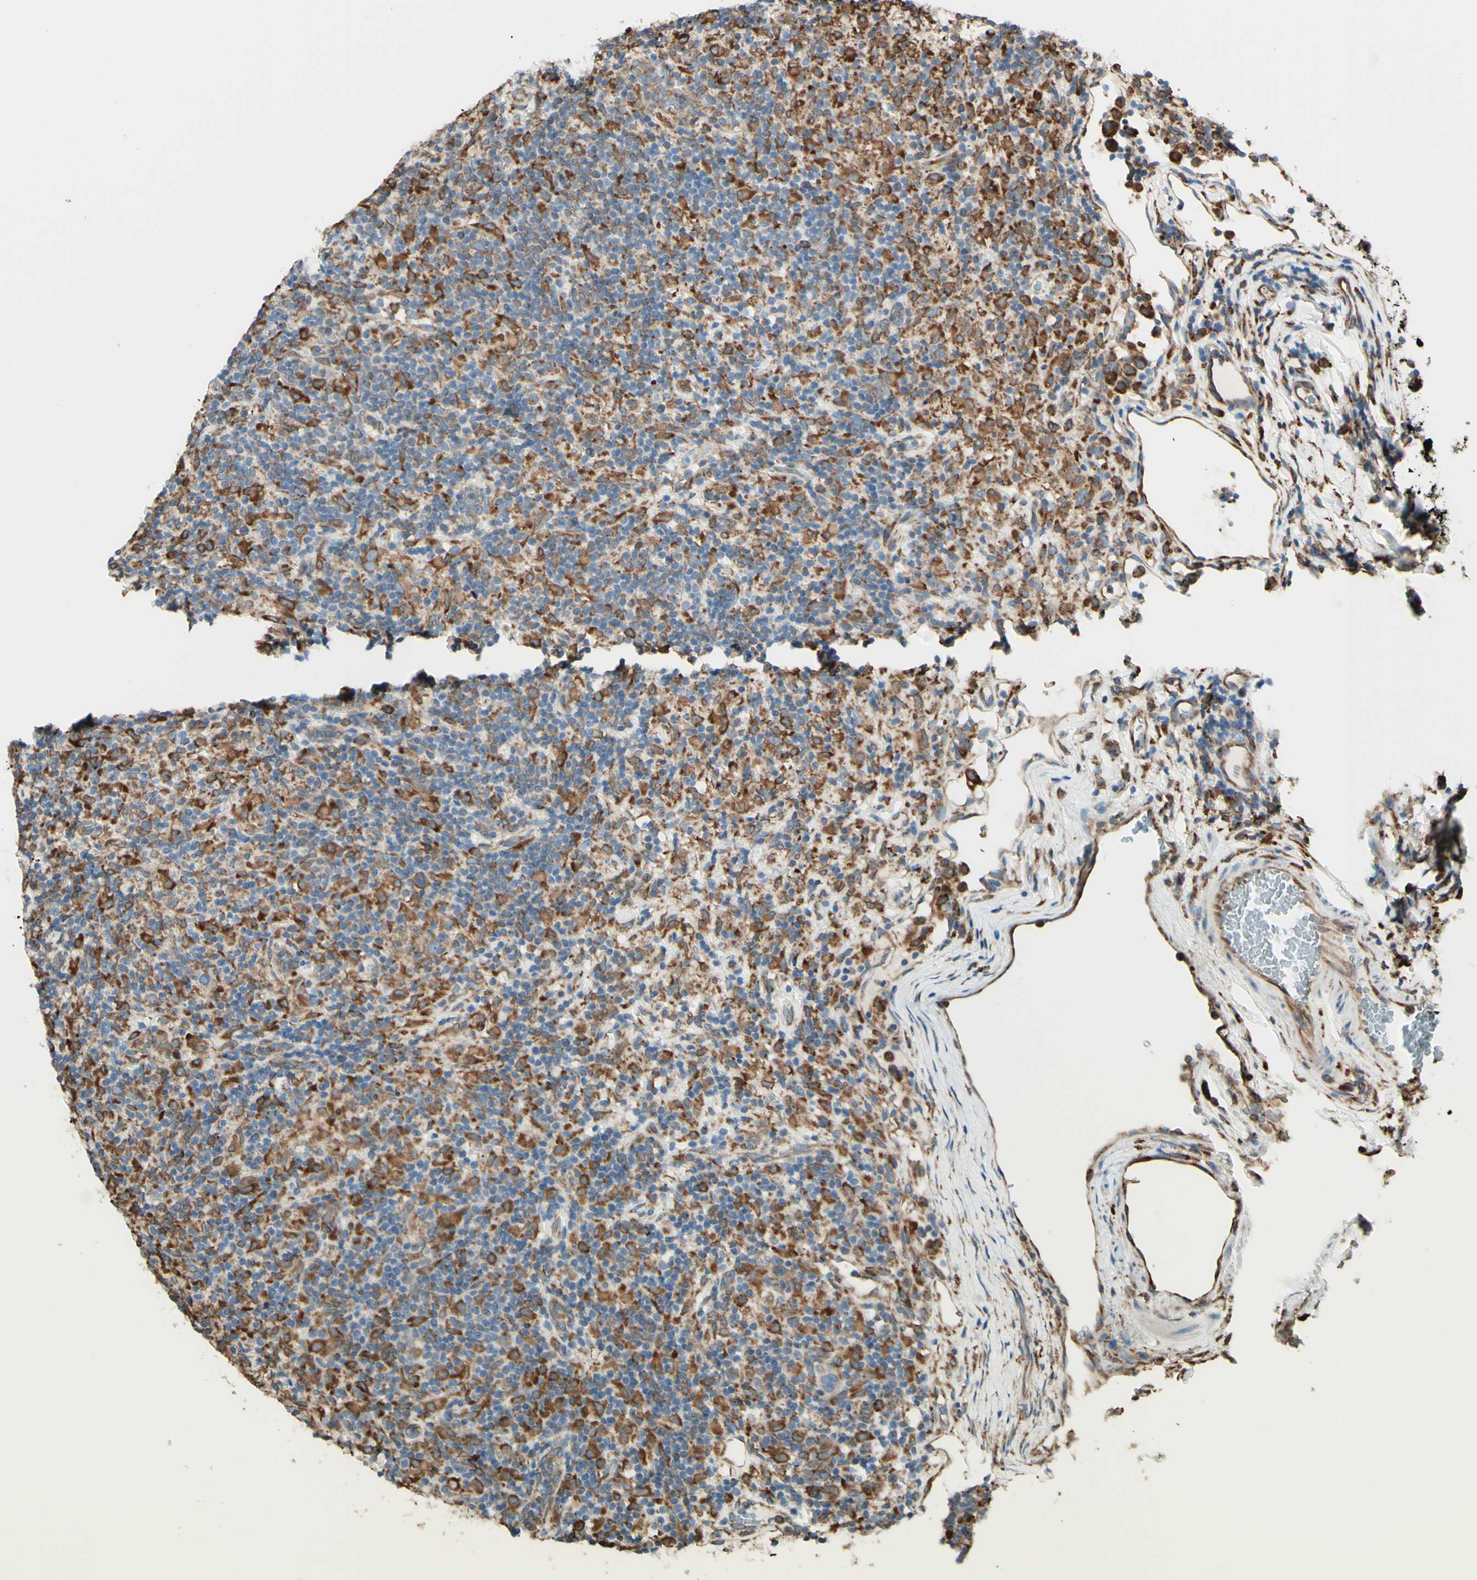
{"staining": {"intensity": "strong", "quantity": ">75%", "location": "cytoplasmic/membranous"}, "tissue": "lymphoma", "cell_type": "Tumor cells", "image_type": "cancer", "snomed": [{"axis": "morphology", "description": "Hodgkin's disease, NOS"}, {"axis": "topography", "description": "Lymph node"}], "caption": "A brown stain highlights strong cytoplasmic/membranous positivity of a protein in human lymphoma tumor cells.", "gene": "DNAJB11", "patient": {"sex": "male", "age": 70}}